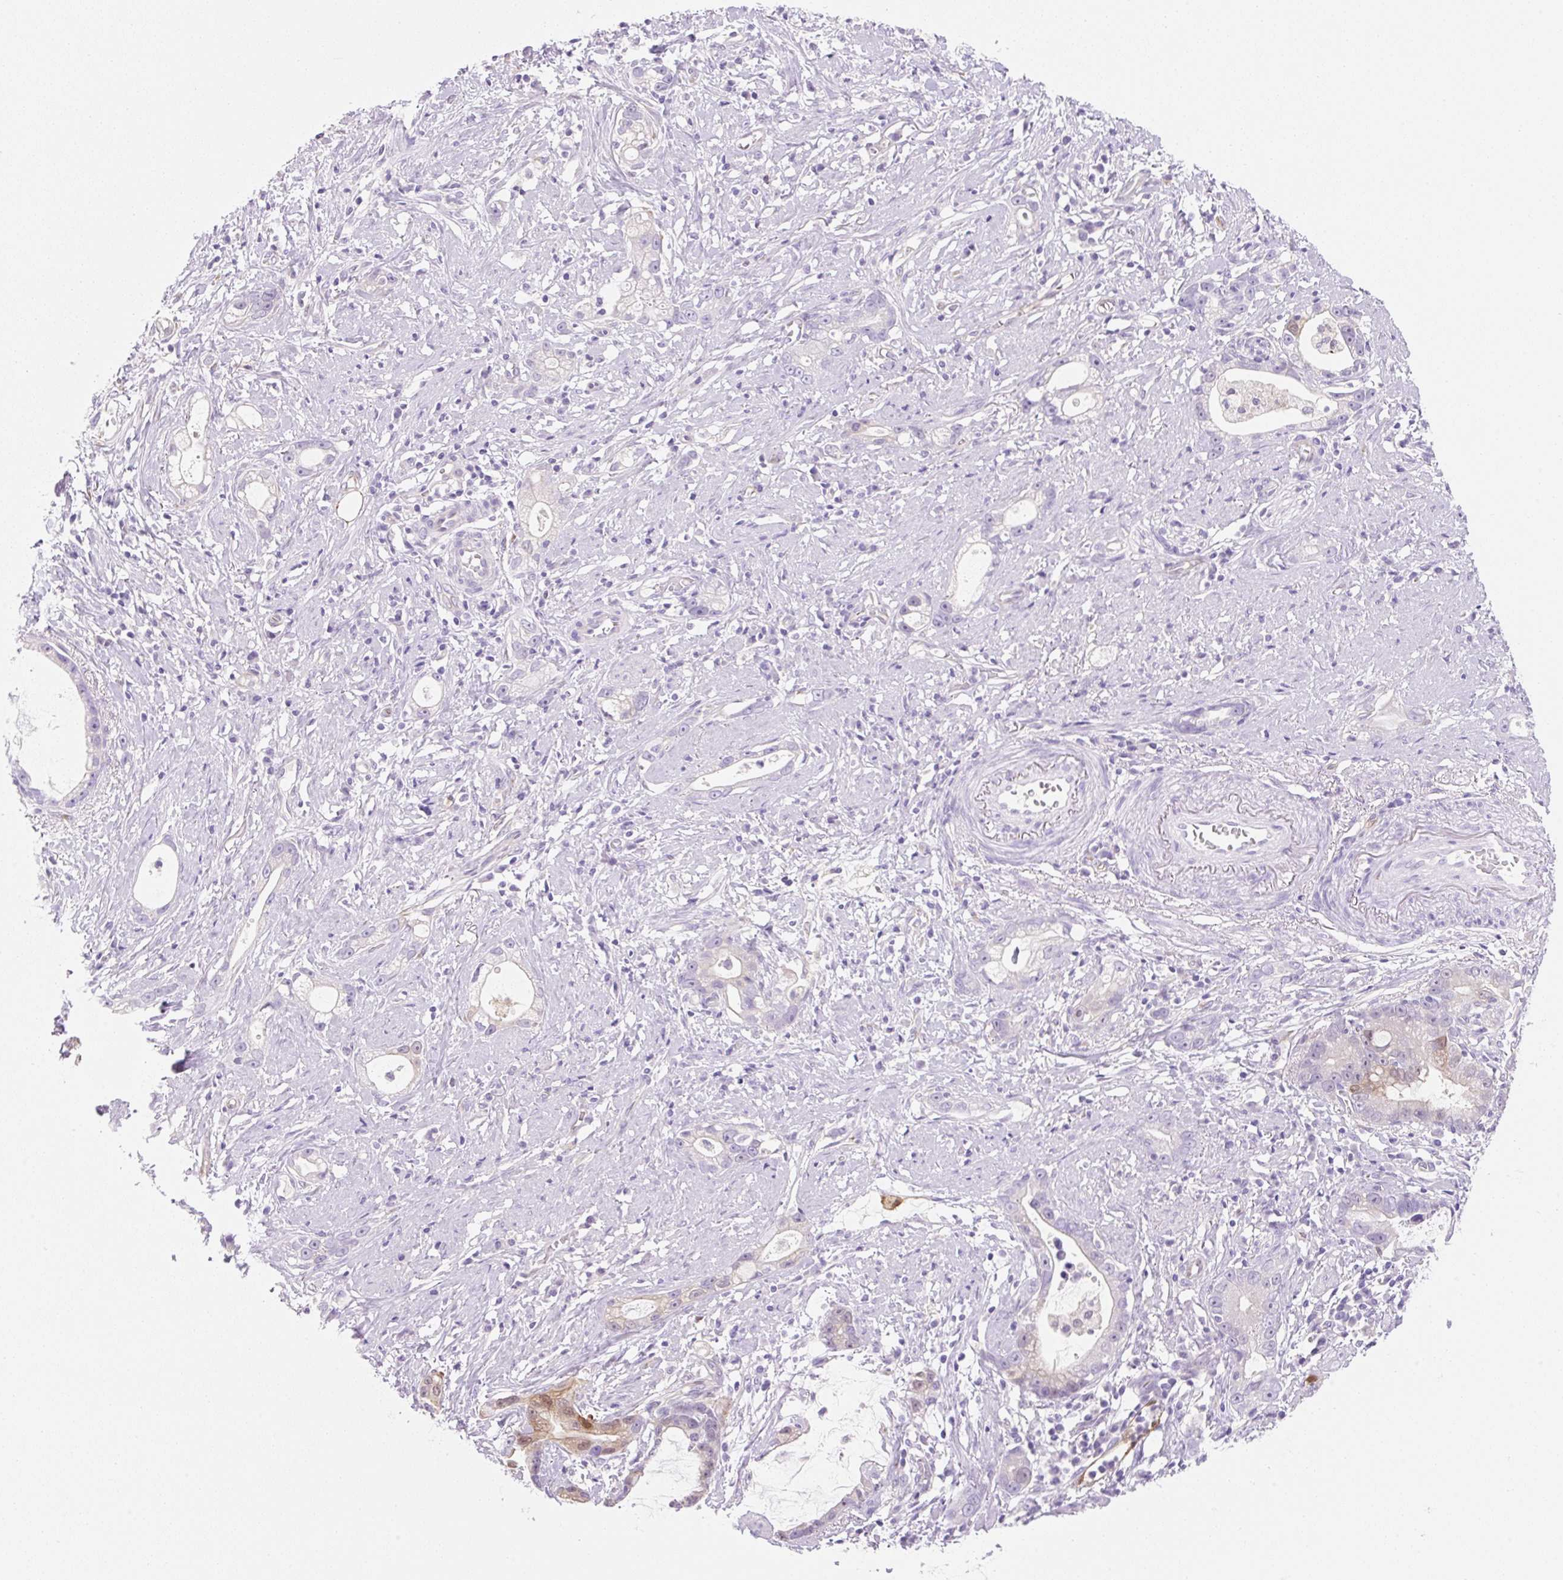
{"staining": {"intensity": "negative", "quantity": "none", "location": "none"}, "tissue": "stomach cancer", "cell_type": "Tumor cells", "image_type": "cancer", "snomed": [{"axis": "morphology", "description": "Adenocarcinoma, NOS"}, {"axis": "topography", "description": "Stomach"}], "caption": "Photomicrograph shows no protein positivity in tumor cells of stomach adenocarcinoma tissue. (DAB IHC with hematoxylin counter stain).", "gene": "FABP5", "patient": {"sex": "male", "age": 55}}